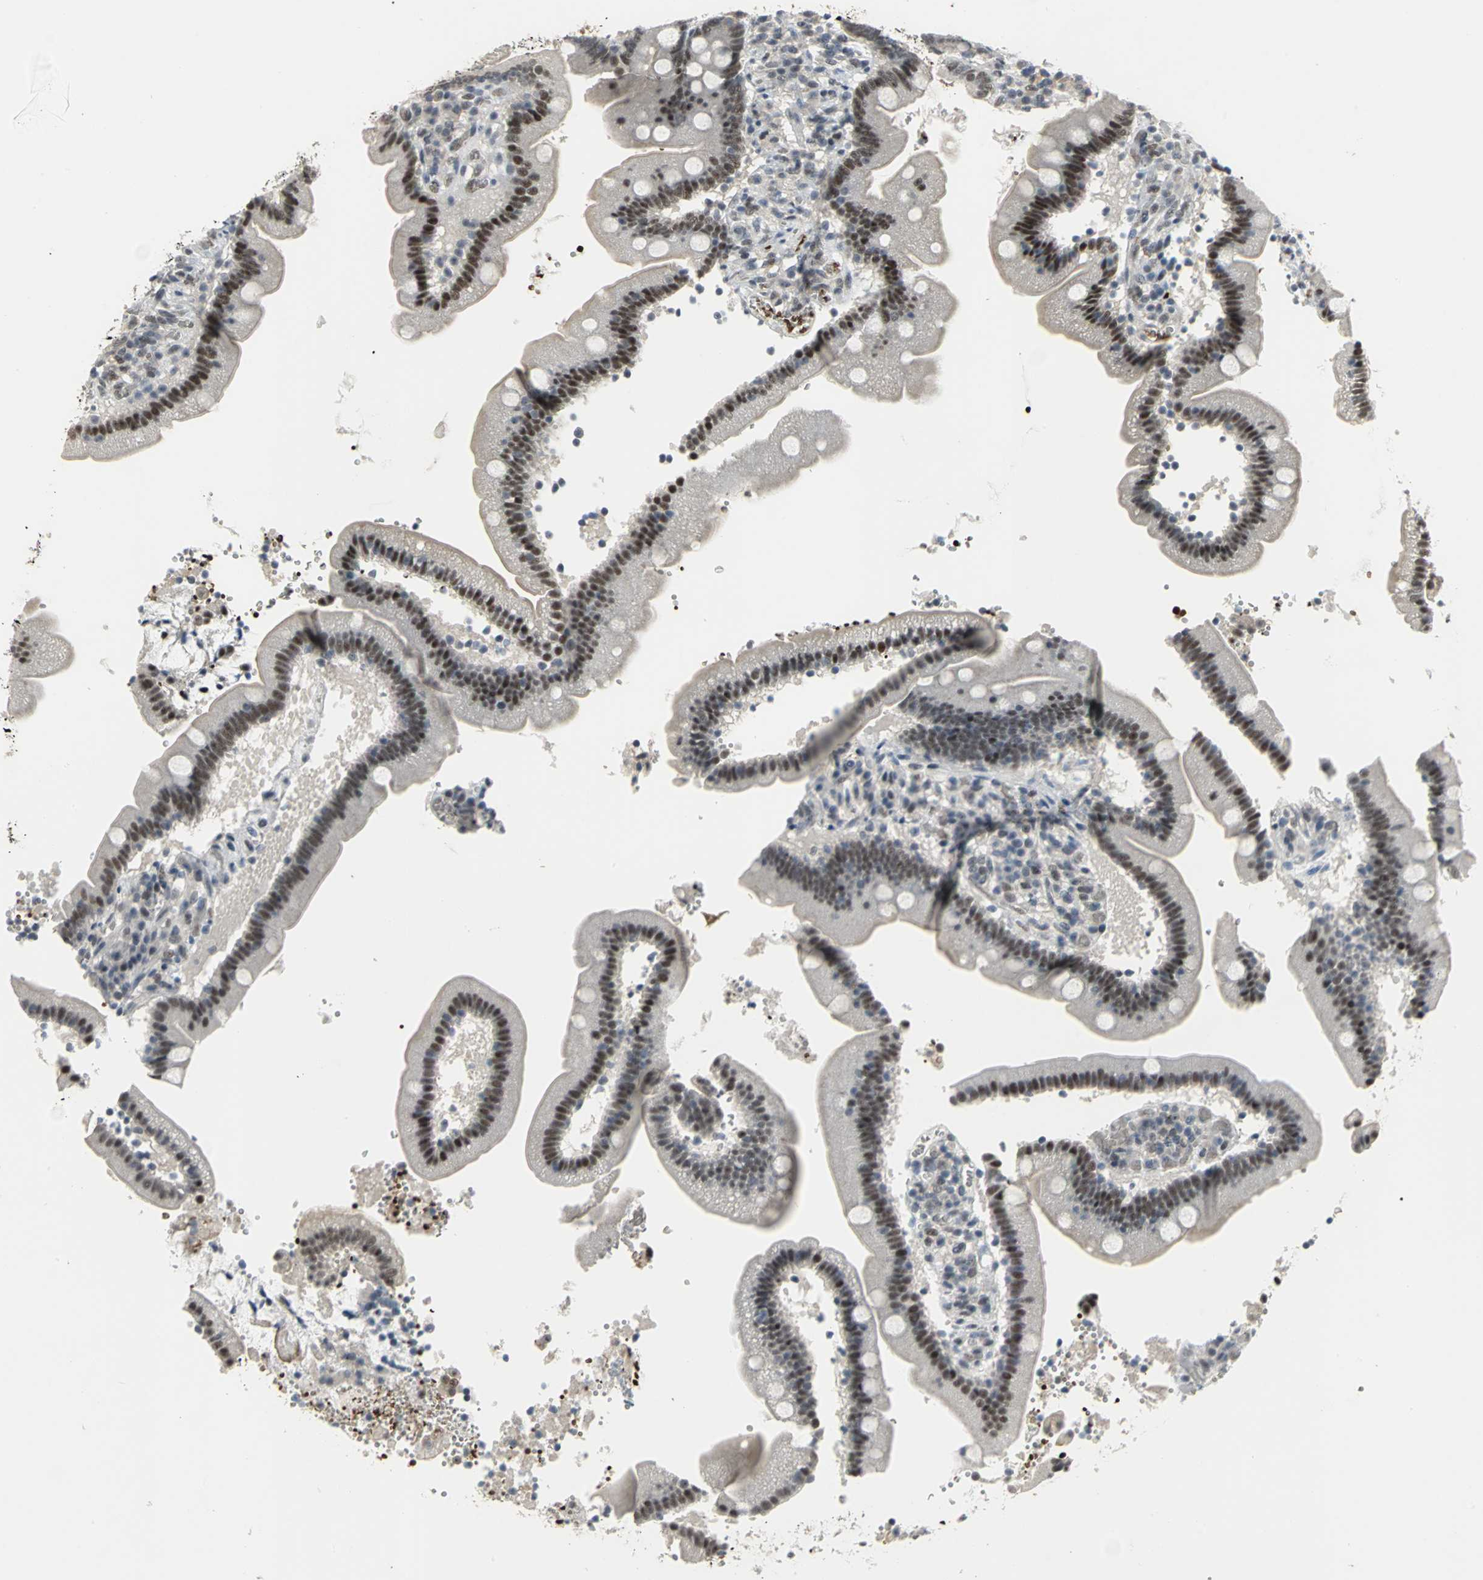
{"staining": {"intensity": "moderate", "quantity": ">75%", "location": "nuclear"}, "tissue": "duodenum", "cell_type": "Glandular cells", "image_type": "normal", "snomed": [{"axis": "morphology", "description": "Normal tissue, NOS"}, {"axis": "topography", "description": "Duodenum"}], "caption": "Duodenum stained for a protein demonstrates moderate nuclear positivity in glandular cells. The protein is stained brown, and the nuclei are stained in blue (DAB IHC with brightfield microscopy, high magnification).", "gene": "GLI3", "patient": {"sex": "male", "age": 66}}